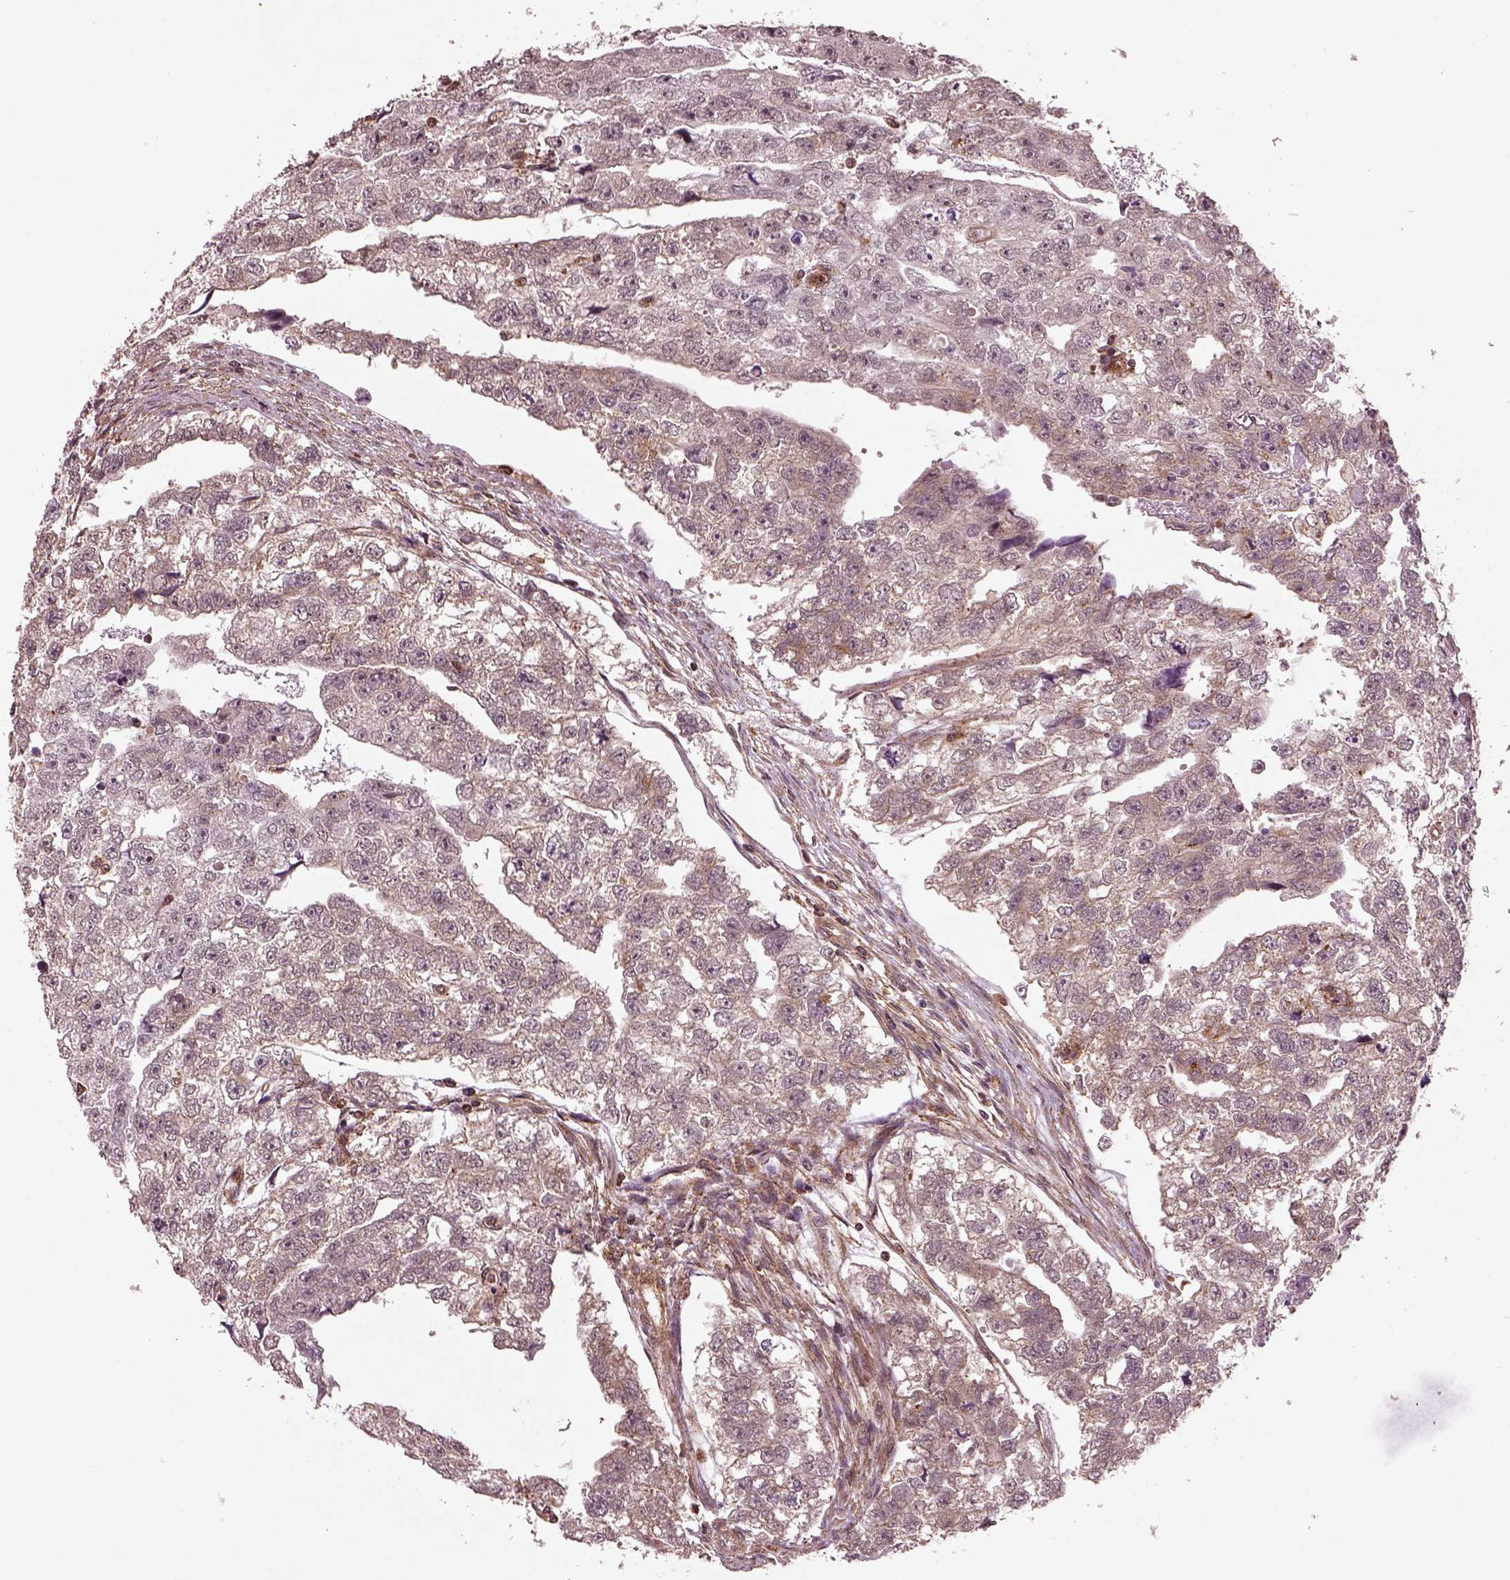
{"staining": {"intensity": "weak", "quantity": "25%-75%", "location": "cytoplasmic/membranous"}, "tissue": "testis cancer", "cell_type": "Tumor cells", "image_type": "cancer", "snomed": [{"axis": "morphology", "description": "Carcinoma, Embryonal, NOS"}, {"axis": "morphology", "description": "Teratoma, malignant, NOS"}, {"axis": "topography", "description": "Testis"}], "caption": "Tumor cells exhibit low levels of weak cytoplasmic/membranous staining in about 25%-75% of cells in testis cancer (malignant teratoma).", "gene": "WASHC2A", "patient": {"sex": "male", "age": 44}}